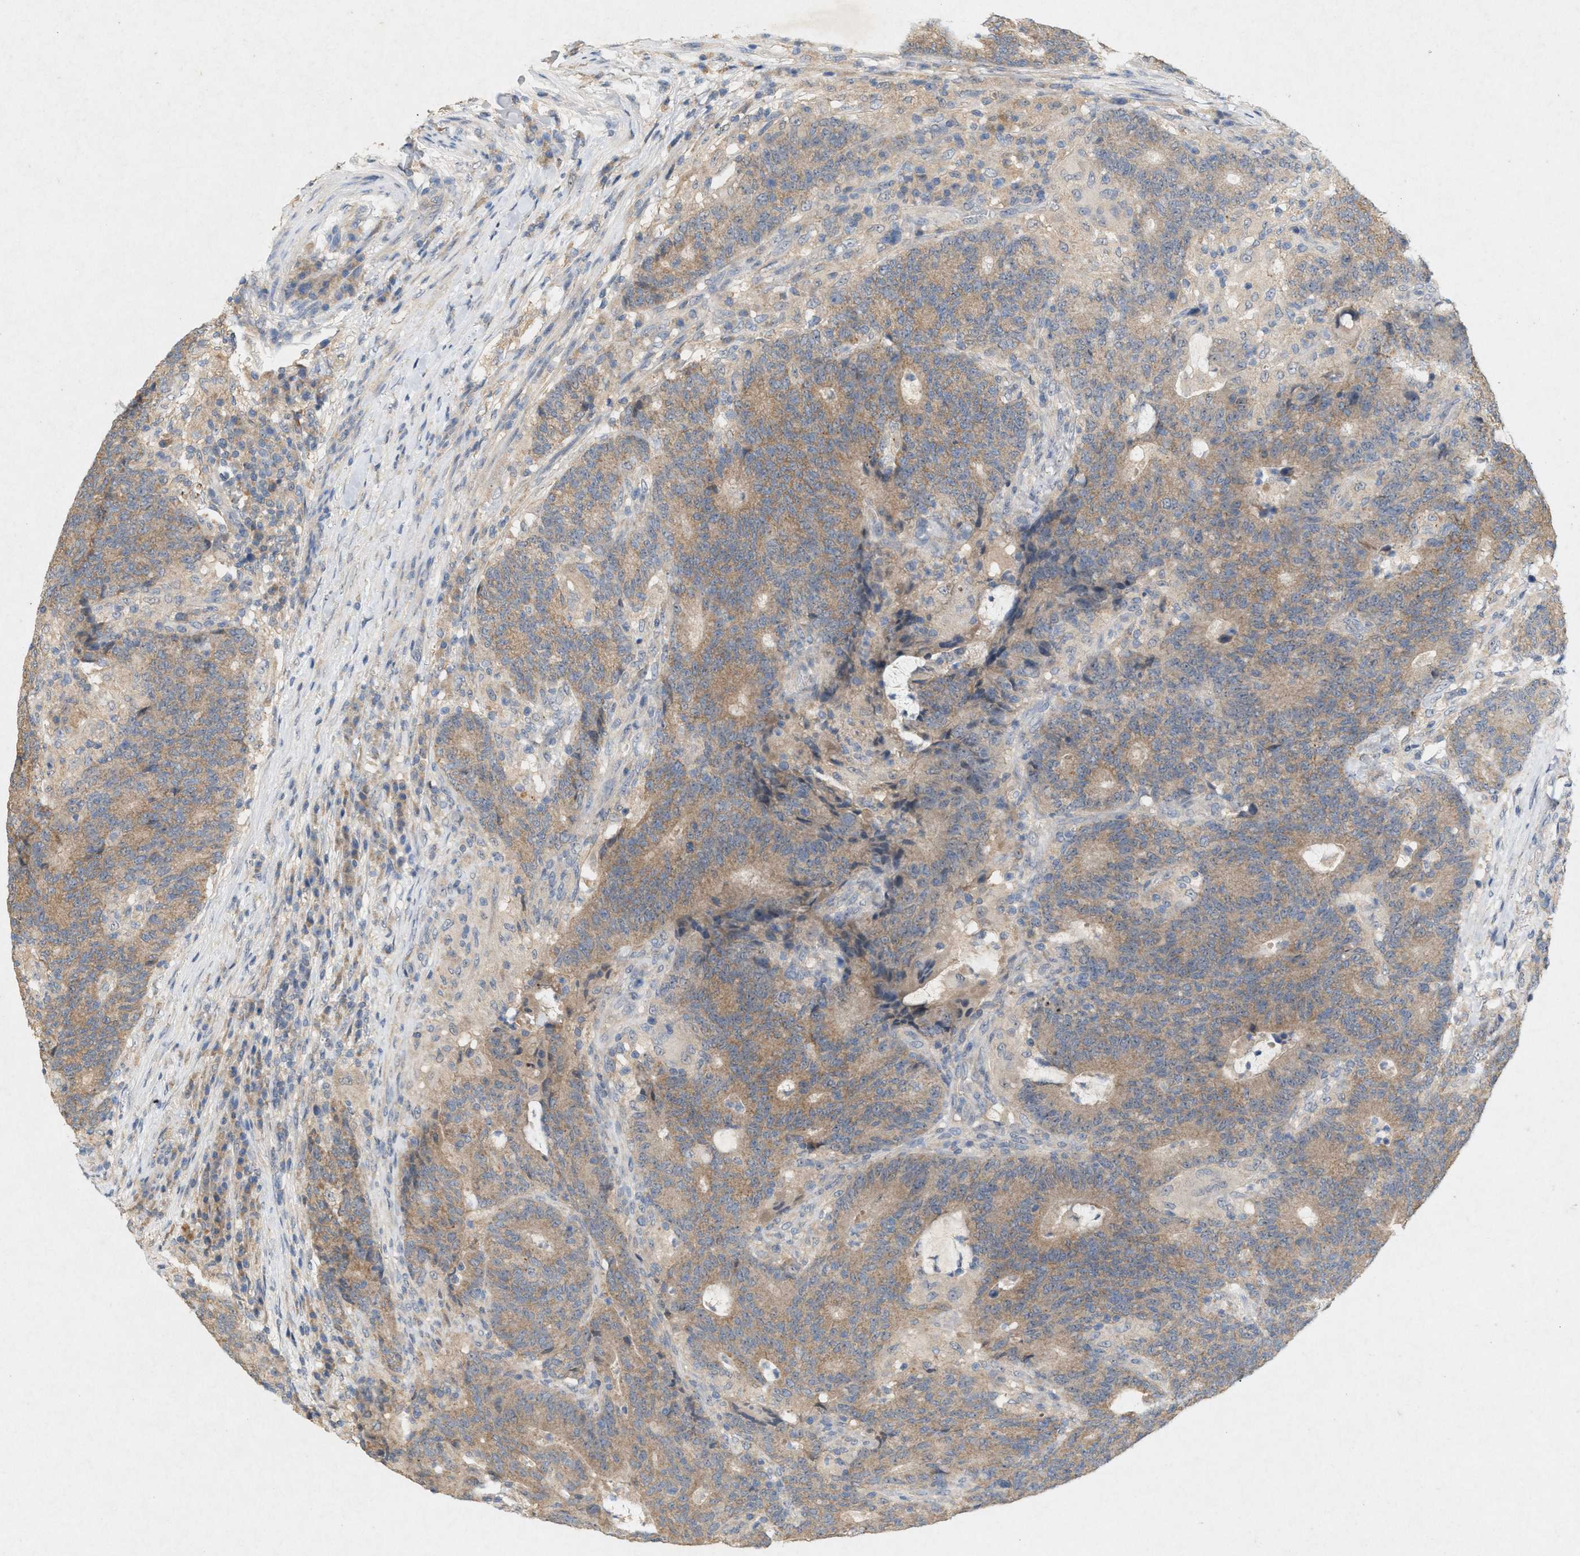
{"staining": {"intensity": "moderate", "quantity": ">75%", "location": "cytoplasmic/membranous"}, "tissue": "colorectal cancer", "cell_type": "Tumor cells", "image_type": "cancer", "snomed": [{"axis": "morphology", "description": "Normal tissue, NOS"}, {"axis": "morphology", "description": "Adenocarcinoma, NOS"}, {"axis": "topography", "description": "Colon"}], "caption": "DAB immunohistochemical staining of human adenocarcinoma (colorectal) reveals moderate cytoplasmic/membranous protein staining in approximately >75% of tumor cells.", "gene": "DCAF7", "patient": {"sex": "female", "age": 75}}